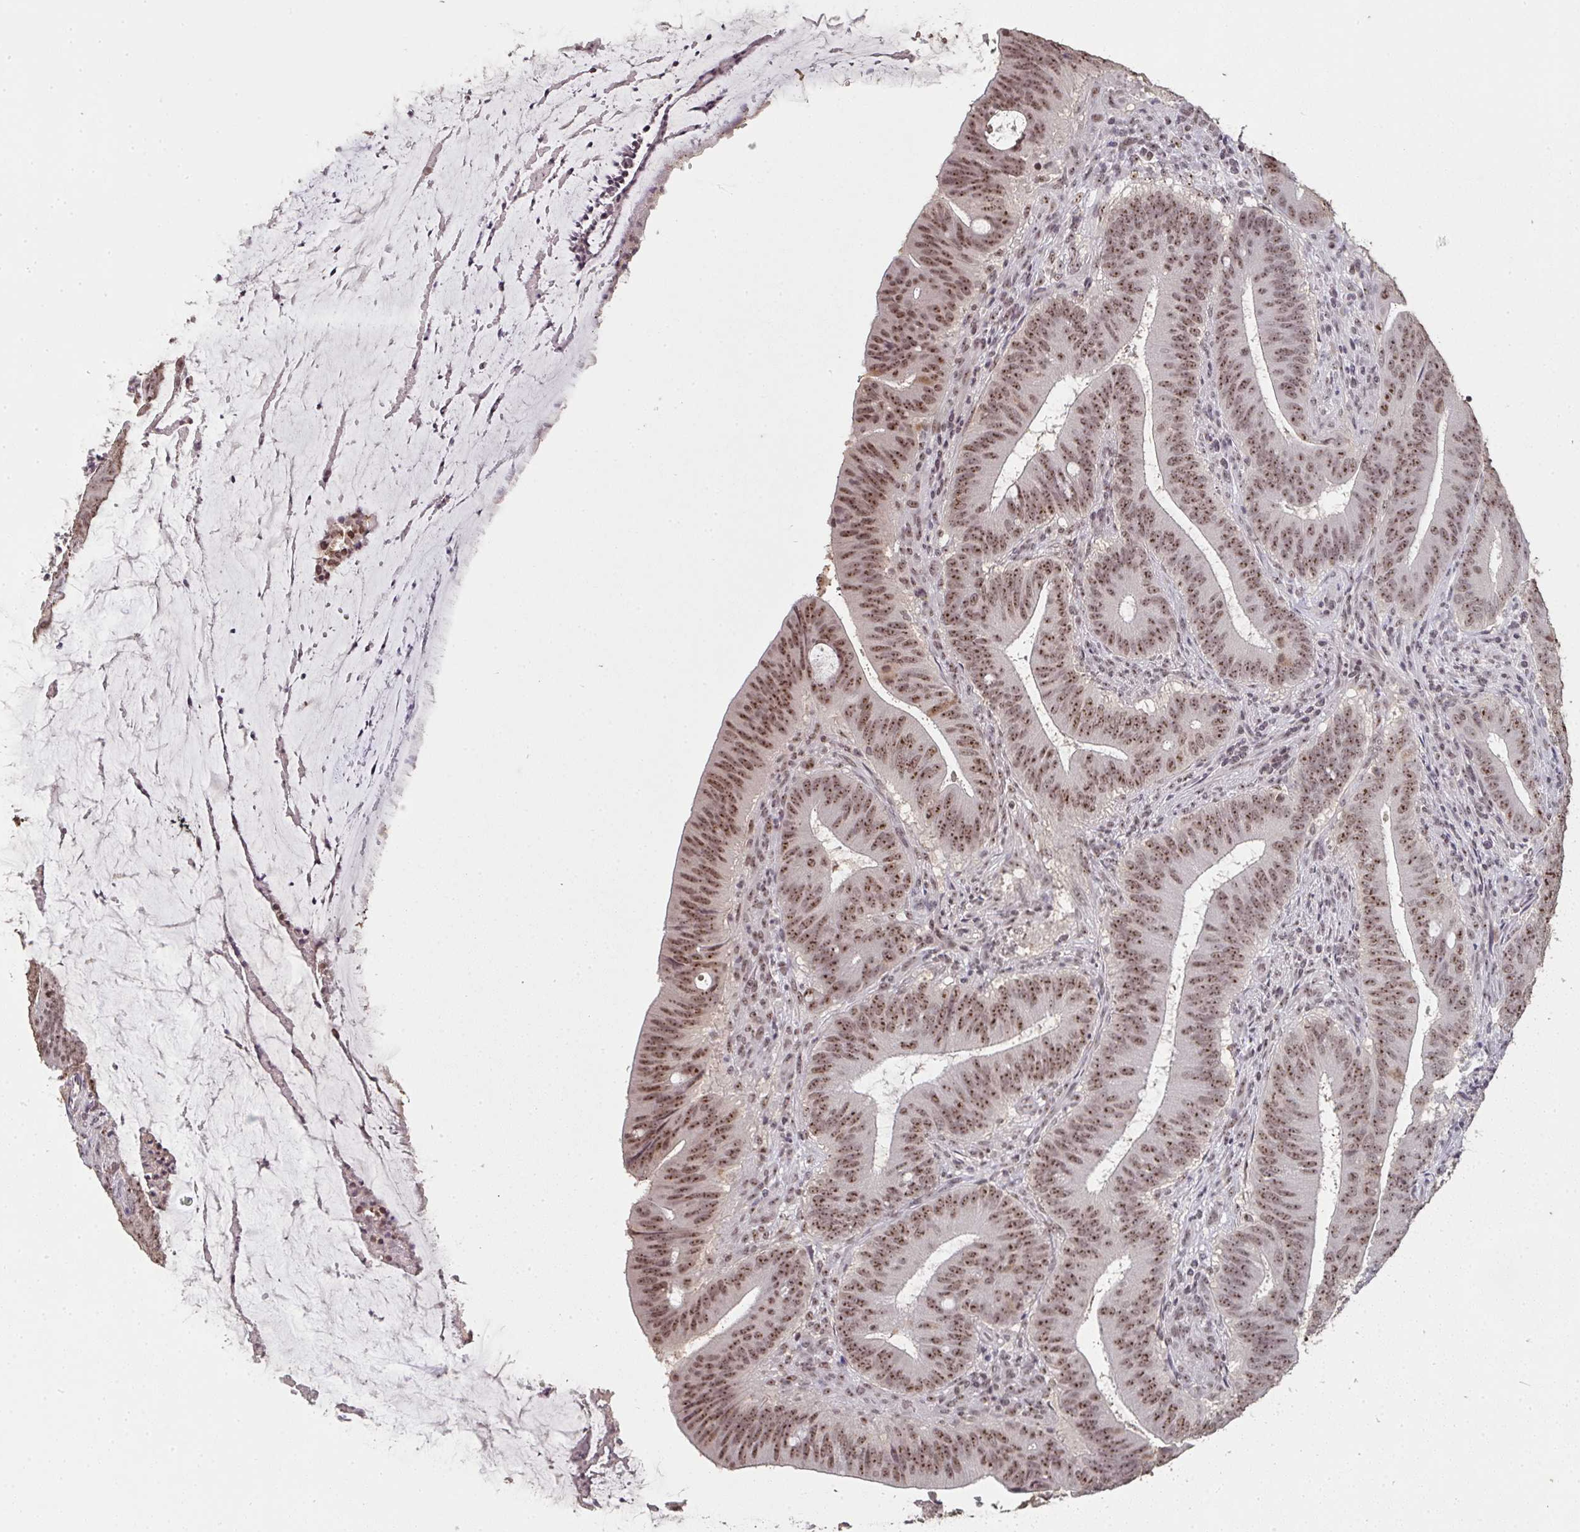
{"staining": {"intensity": "moderate", "quantity": ">75%", "location": "nuclear"}, "tissue": "colorectal cancer", "cell_type": "Tumor cells", "image_type": "cancer", "snomed": [{"axis": "morphology", "description": "Adenocarcinoma, NOS"}, {"axis": "topography", "description": "Colon"}], "caption": "An immunohistochemistry (IHC) photomicrograph of tumor tissue is shown. Protein staining in brown labels moderate nuclear positivity in adenocarcinoma (colorectal) within tumor cells.", "gene": "DKC1", "patient": {"sex": "female", "age": 43}}